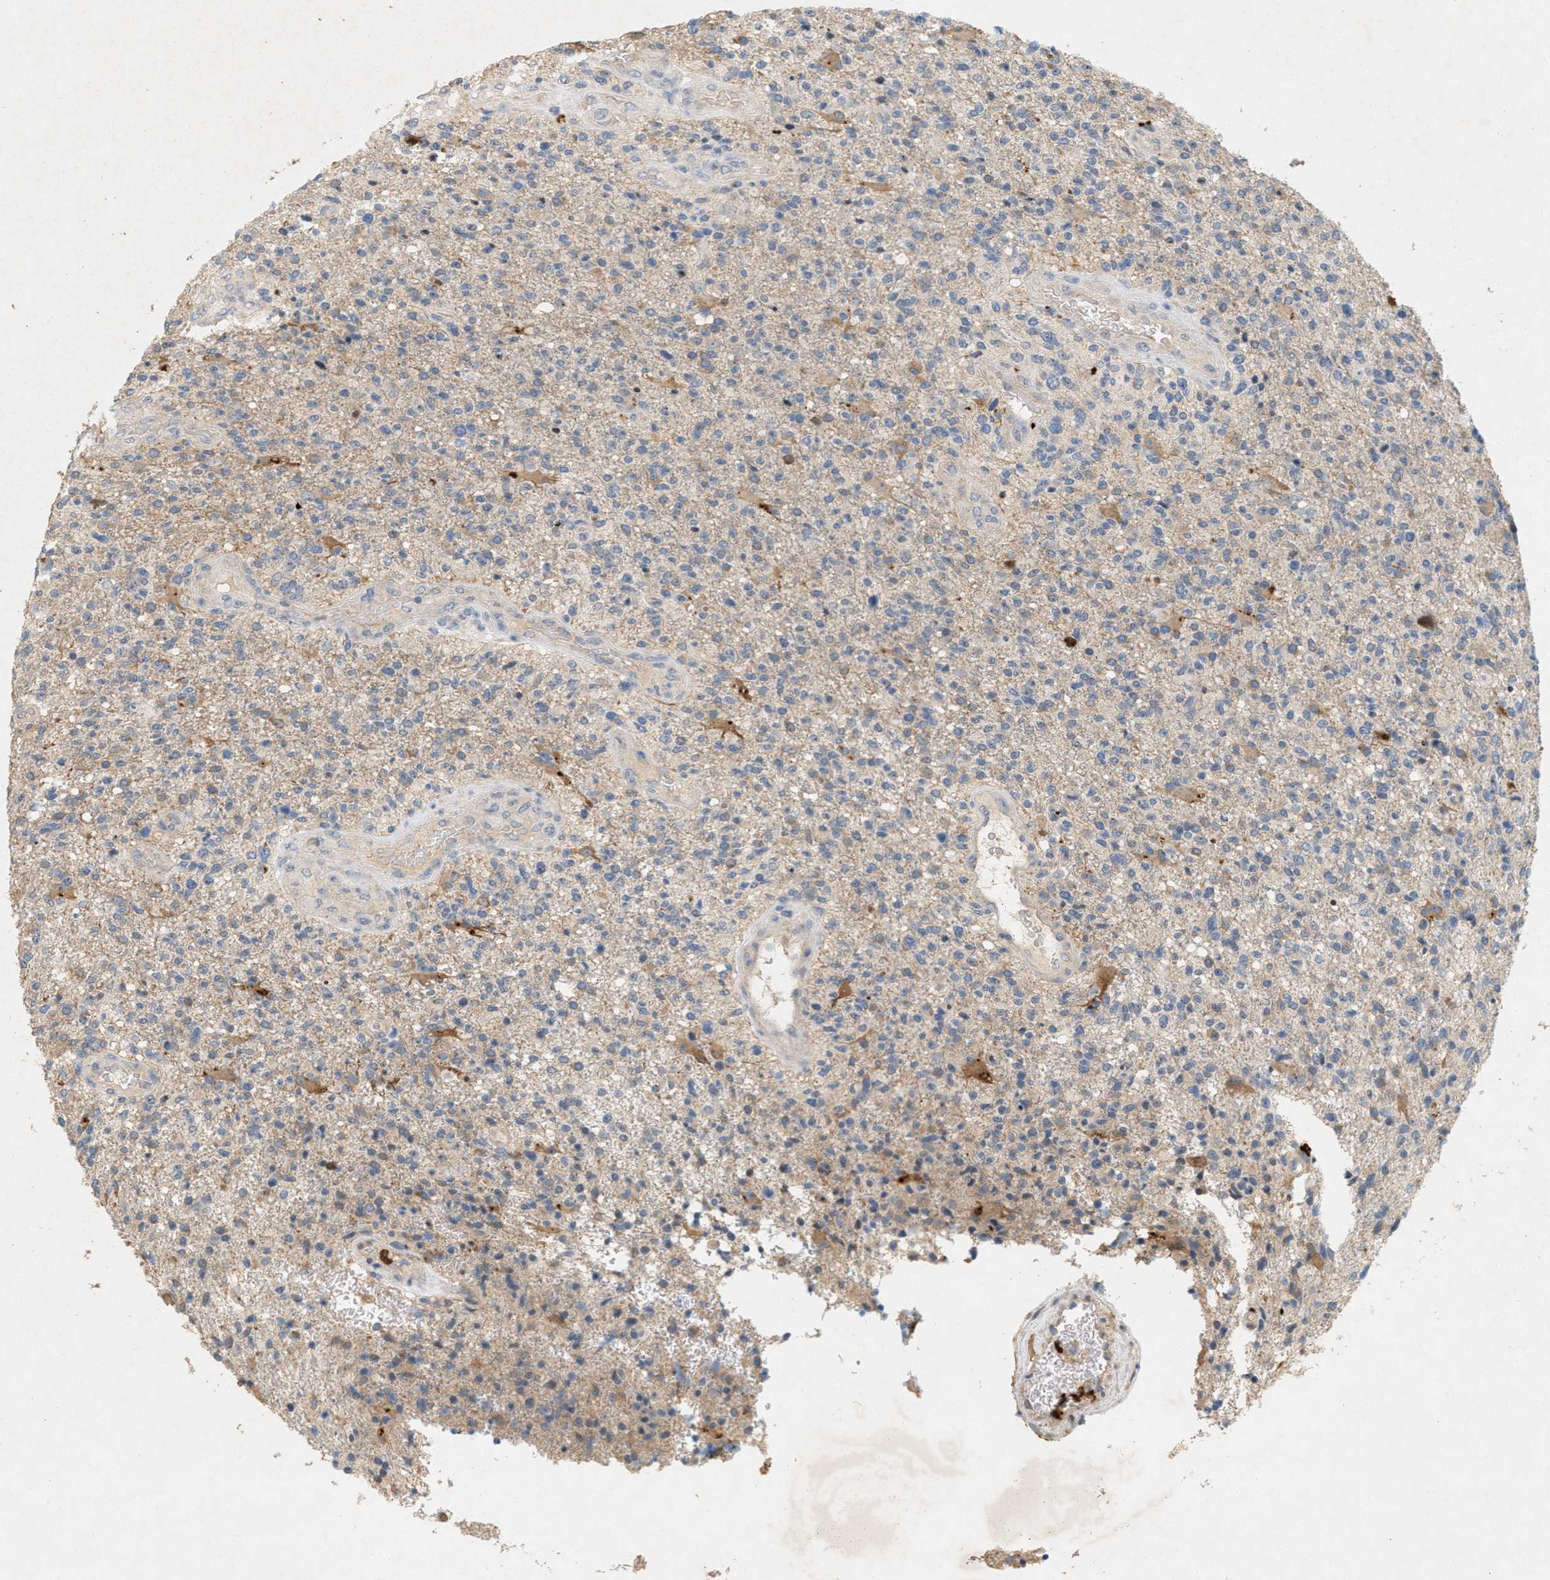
{"staining": {"intensity": "weak", "quantity": "<25%", "location": "cytoplasmic/membranous"}, "tissue": "glioma", "cell_type": "Tumor cells", "image_type": "cancer", "snomed": [{"axis": "morphology", "description": "Glioma, malignant, High grade"}, {"axis": "topography", "description": "Brain"}], "caption": "Immunohistochemistry (IHC) photomicrograph of glioma stained for a protein (brown), which reveals no expression in tumor cells.", "gene": "DCAF7", "patient": {"sex": "male", "age": 72}}